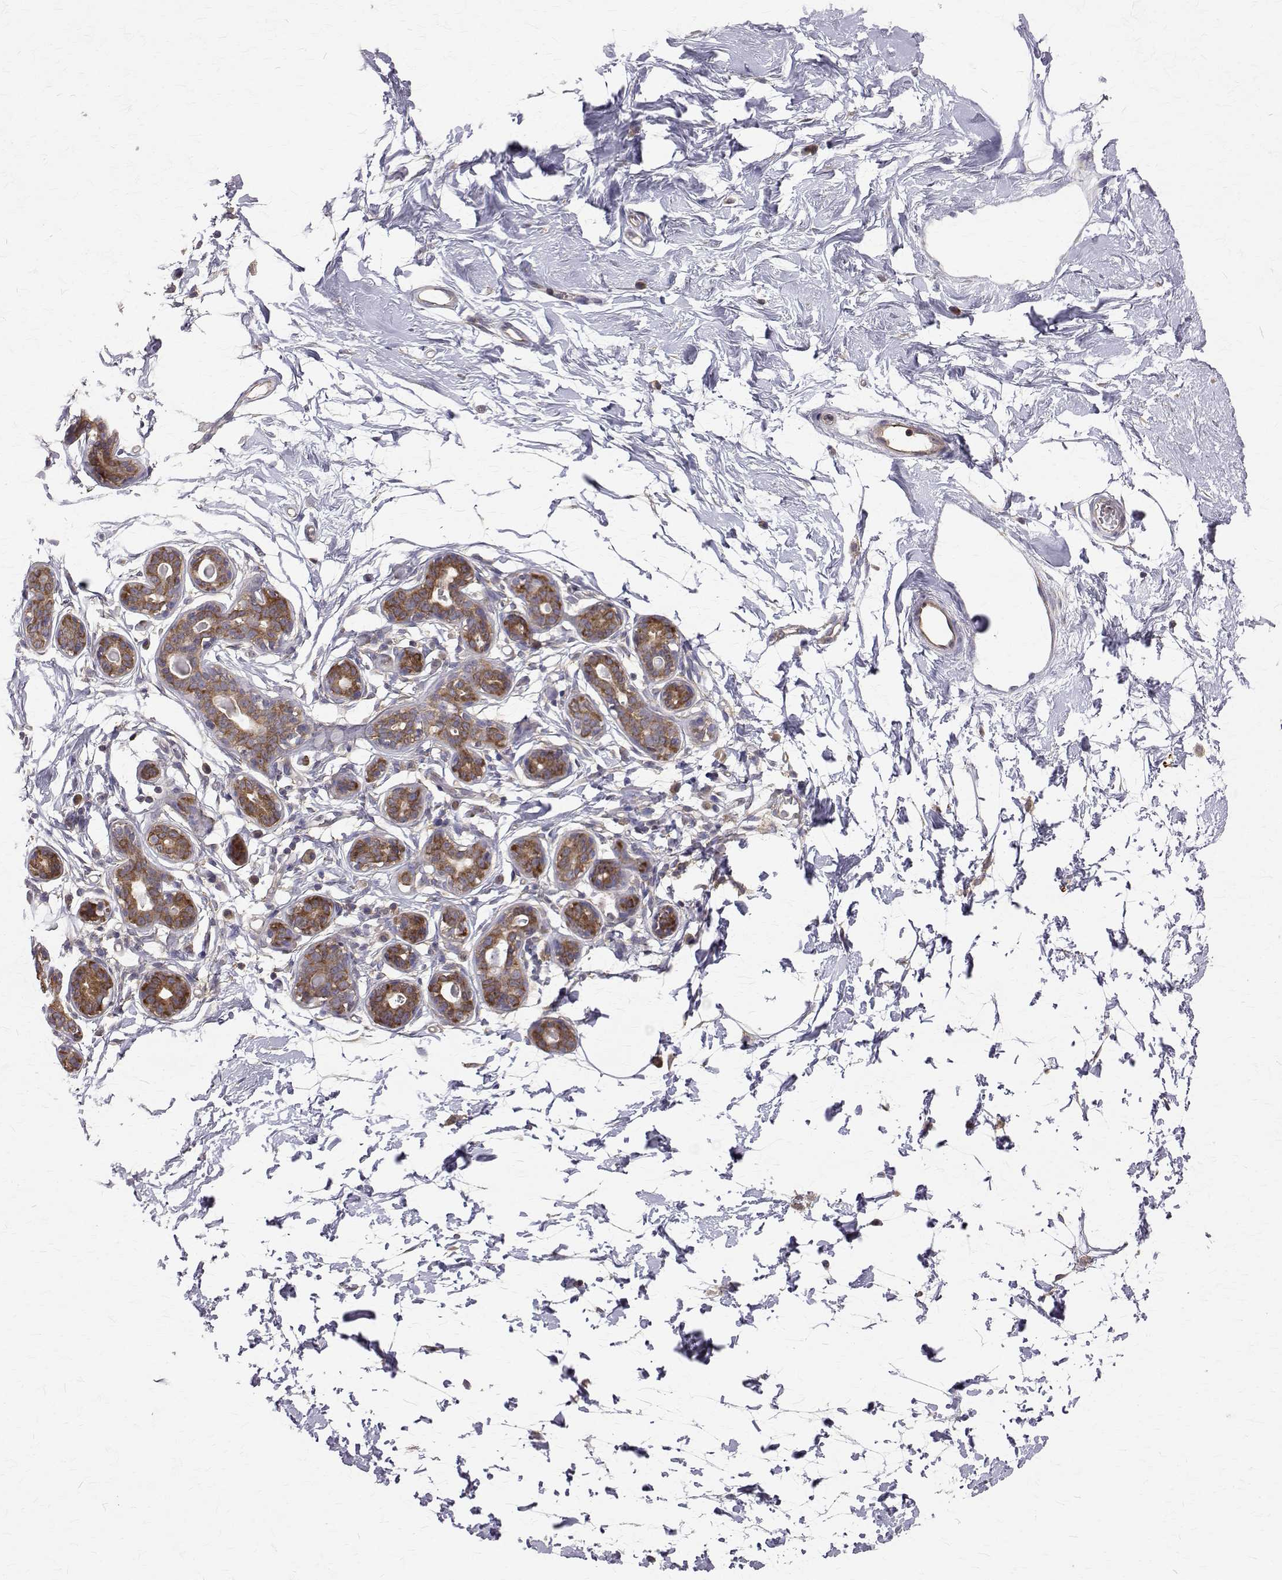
{"staining": {"intensity": "weak", "quantity": "<25%", "location": "cytoplasmic/membranous"}, "tissue": "breast", "cell_type": "Adipocytes", "image_type": "normal", "snomed": [{"axis": "morphology", "description": "Normal tissue, NOS"}, {"axis": "topography", "description": "Breast"}], "caption": "This is a histopathology image of IHC staining of normal breast, which shows no expression in adipocytes.", "gene": "FARSB", "patient": {"sex": "female", "age": 45}}